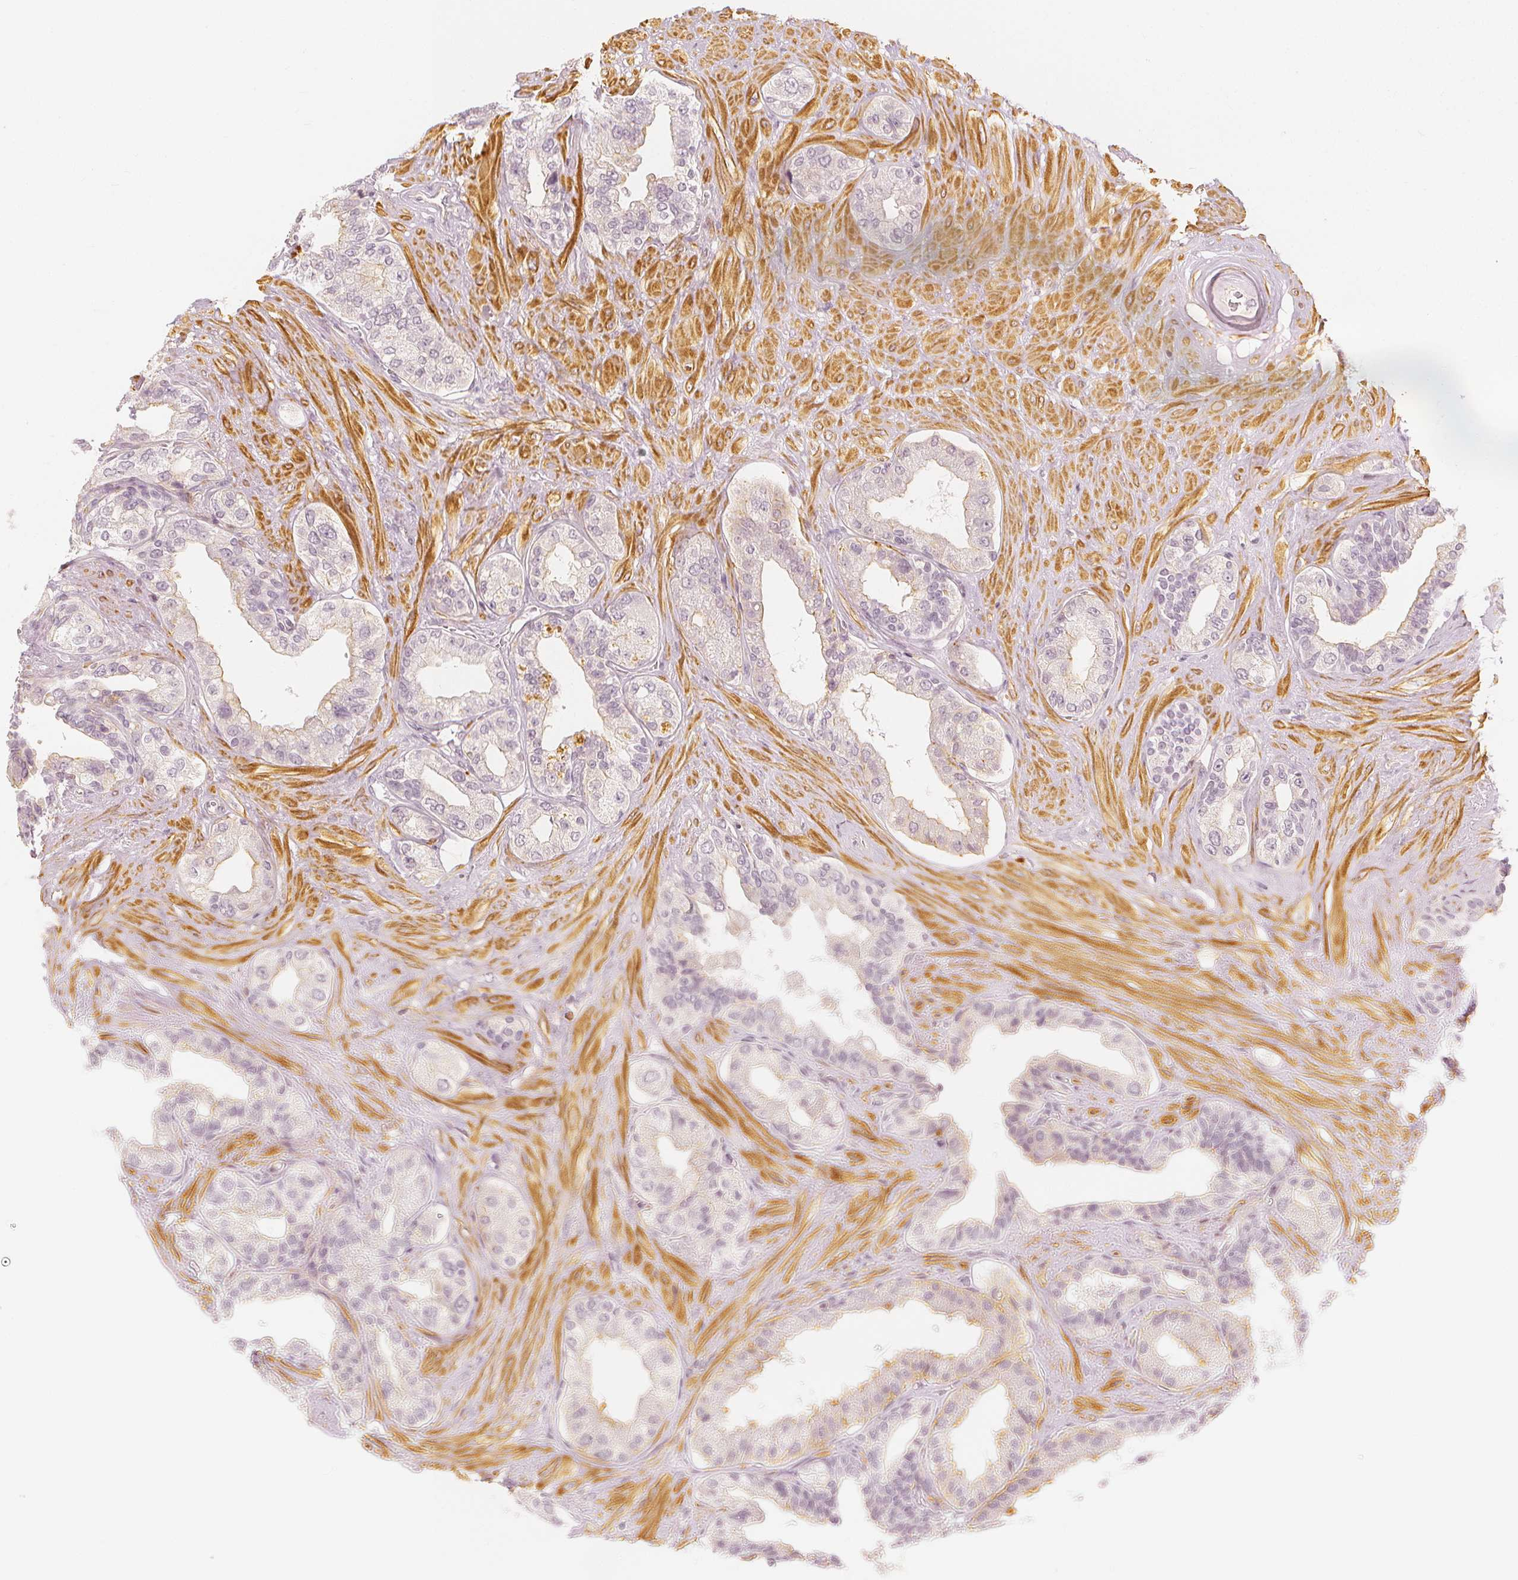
{"staining": {"intensity": "negative", "quantity": "none", "location": "none"}, "tissue": "seminal vesicle", "cell_type": "Glandular cells", "image_type": "normal", "snomed": [{"axis": "morphology", "description": "Normal tissue, NOS"}, {"axis": "topography", "description": "Seminal veicle"}, {"axis": "topography", "description": "Peripheral nerve tissue"}], "caption": "IHC of benign seminal vesicle displays no positivity in glandular cells. (Immunohistochemistry, brightfield microscopy, high magnification).", "gene": "ARHGAP26", "patient": {"sex": "male", "age": 76}}